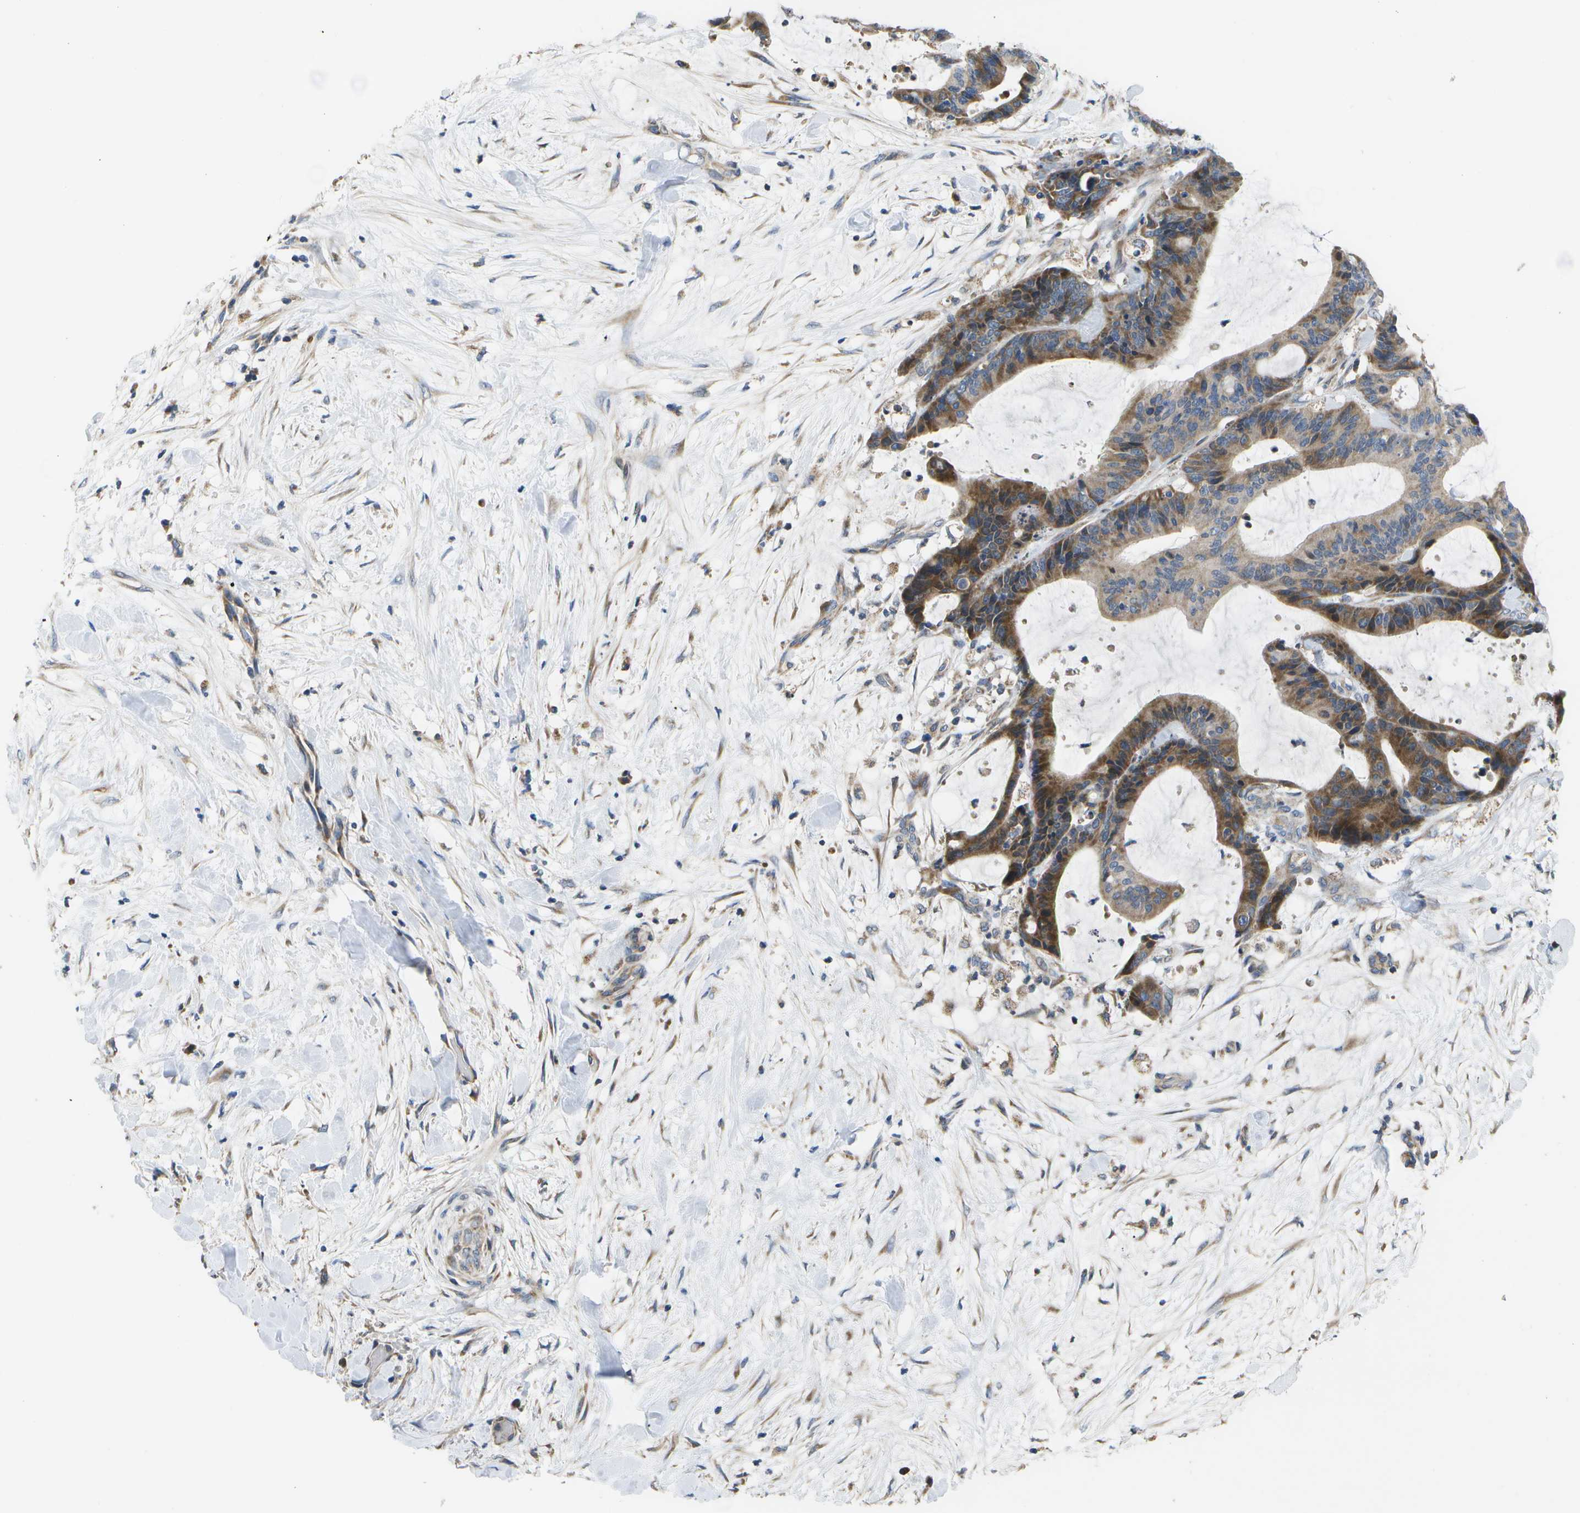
{"staining": {"intensity": "strong", "quantity": "25%-75%", "location": "cytoplasmic/membranous"}, "tissue": "liver cancer", "cell_type": "Tumor cells", "image_type": "cancer", "snomed": [{"axis": "morphology", "description": "Cholangiocarcinoma"}, {"axis": "topography", "description": "Liver"}], "caption": "Immunohistochemical staining of cholangiocarcinoma (liver) shows high levels of strong cytoplasmic/membranous protein expression in about 25%-75% of tumor cells. The staining was performed using DAB (3,3'-diaminobenzidine) to visualize the protein expression in brown, while the nuclei were stained in blue with hematoxylin (Magnification: 20x).", "gene": "HADHA", "patient": {"sex": "female", "age": 73}}